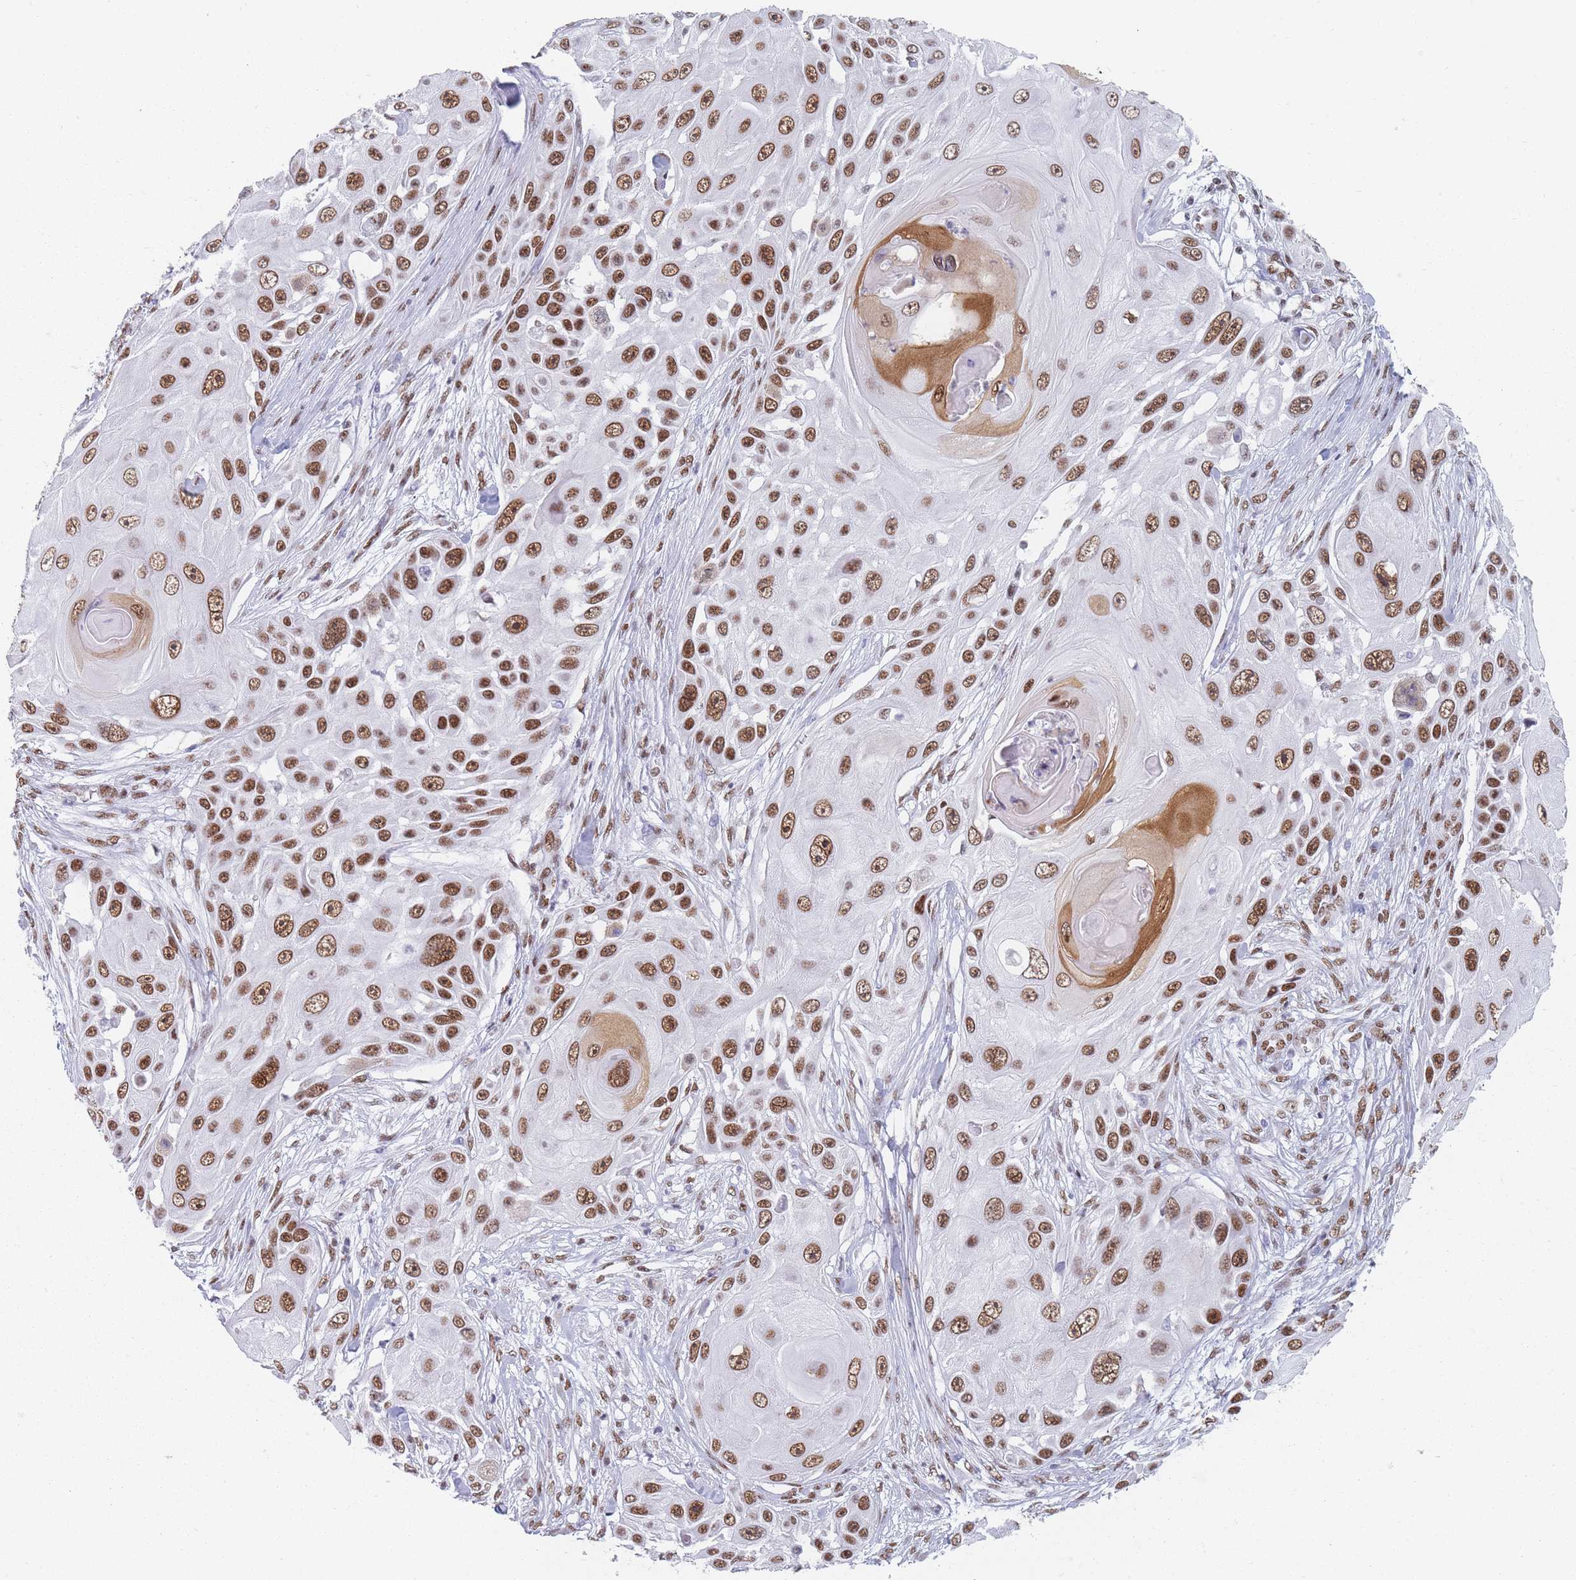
{"staining": {"intensity": "moderate", "quantity": ">75%", "location": "nuclear"}, "tissue": "skin cancer", "cell_type": "Tumor cells", "image_type": "cancer", "snomed": [{"axis": "morphology", "description": "Squamous cell carcinoma, NOS"}, {"axis": "topography", "description": "Skin"}], "caption": "A brown stain highlights moderate nuclear staining of a protein in squamous cell carcinoma (skin) tumor cells.", "gene": "SAFB2", "patient": {"sex": "female", "age": 44}}